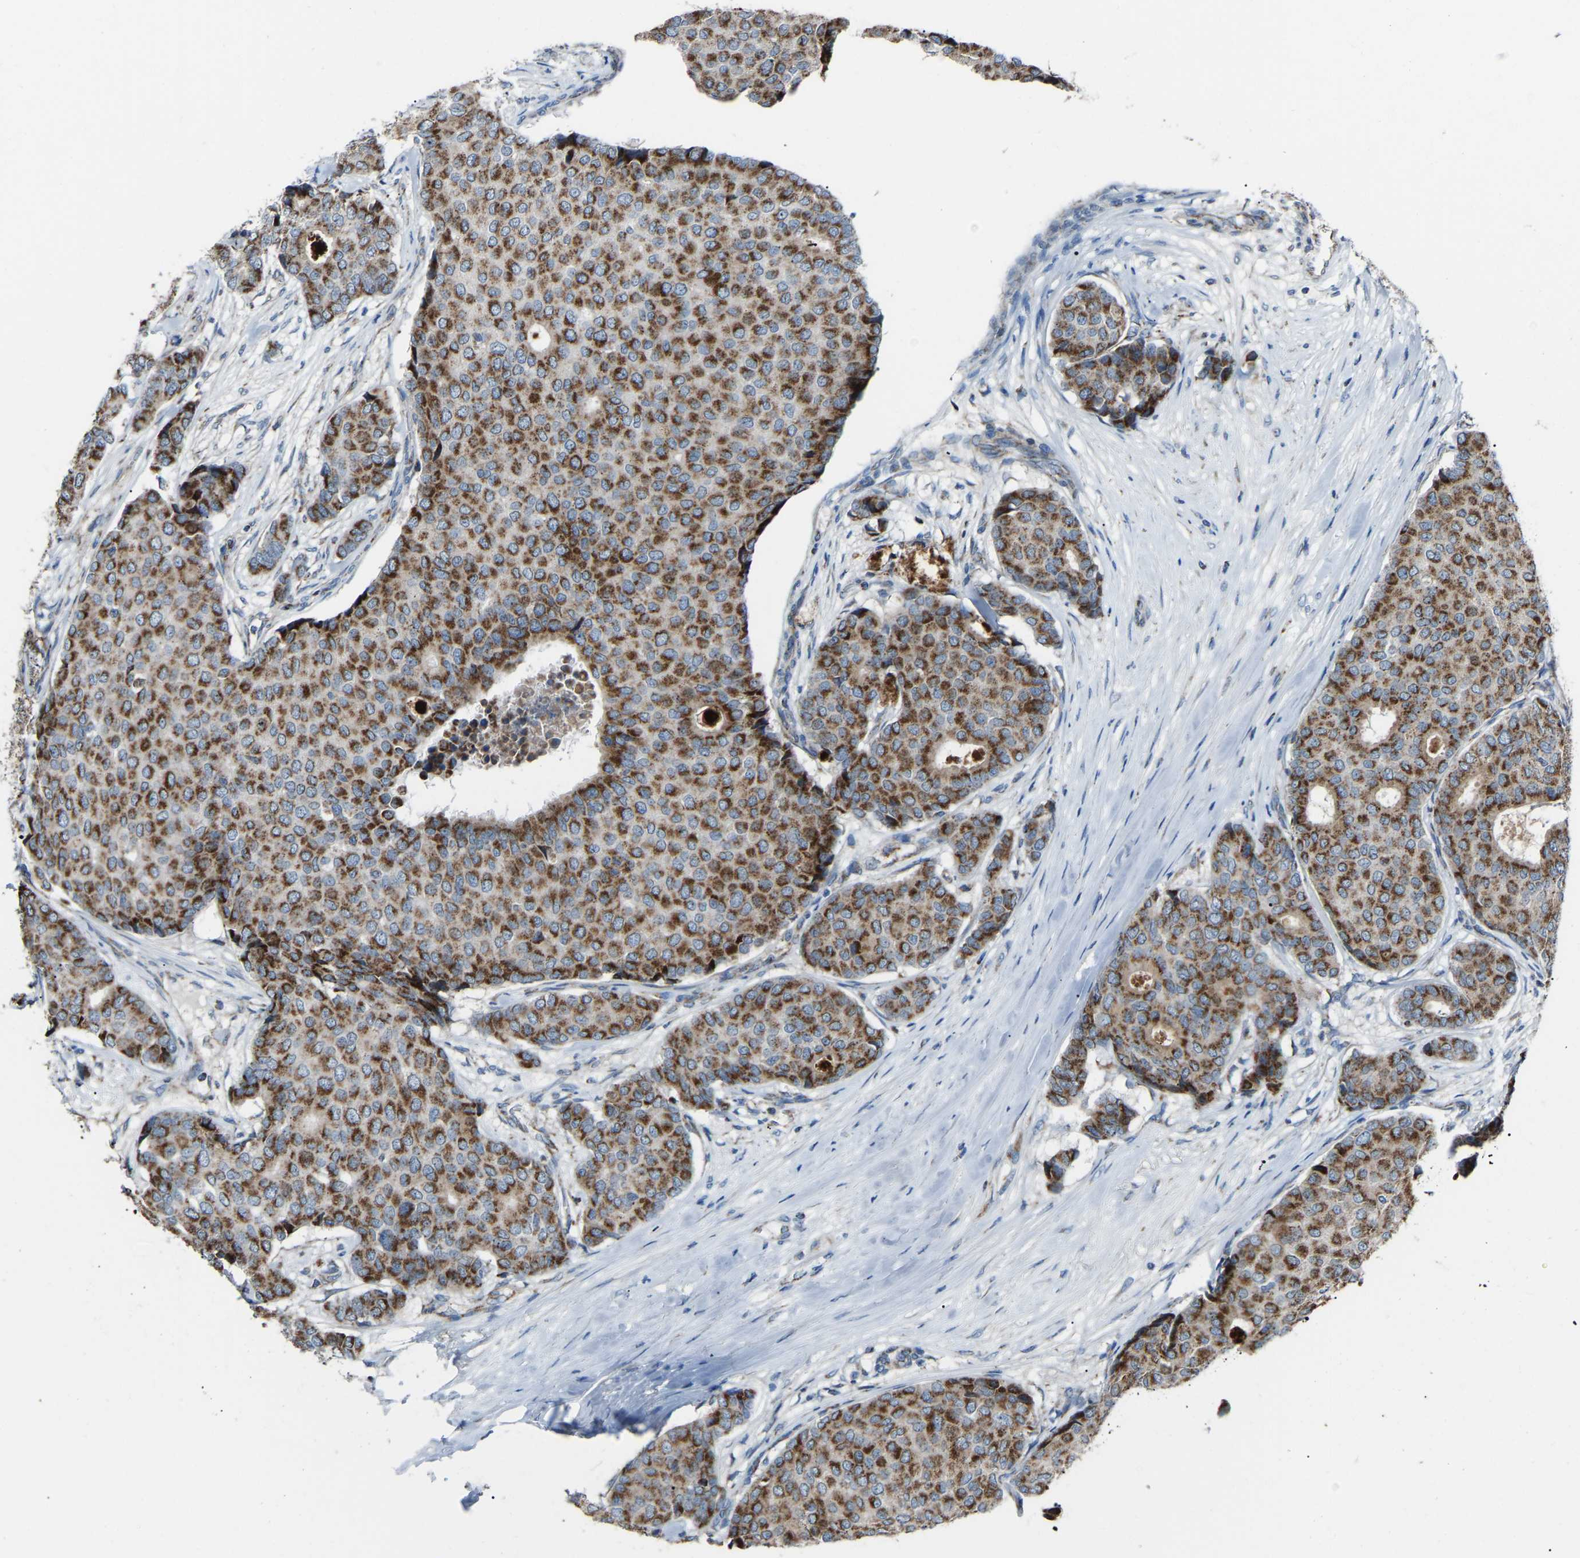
{"staining": {"intensity": "moderate", "quantity": ">75%", "location": "cytoplasmic/membranous"}, "tissue": "breast cancer", "cell_type": "Tumor cells", "image_type": "cancer", "snomed": [{"axis": "morphology", "description": "Duct carcinoma"}, {"axis": "topography", "description": "Breast"}], "caption": "About >75% of tumor cells in breast infiltrating ductal carcinoma show moderate cytoplasmic/membranous protein staining as visualized by brown immunohistochemical staining.", "gene": "CANT1", "patient": {"sex": "female", "age": 75}}